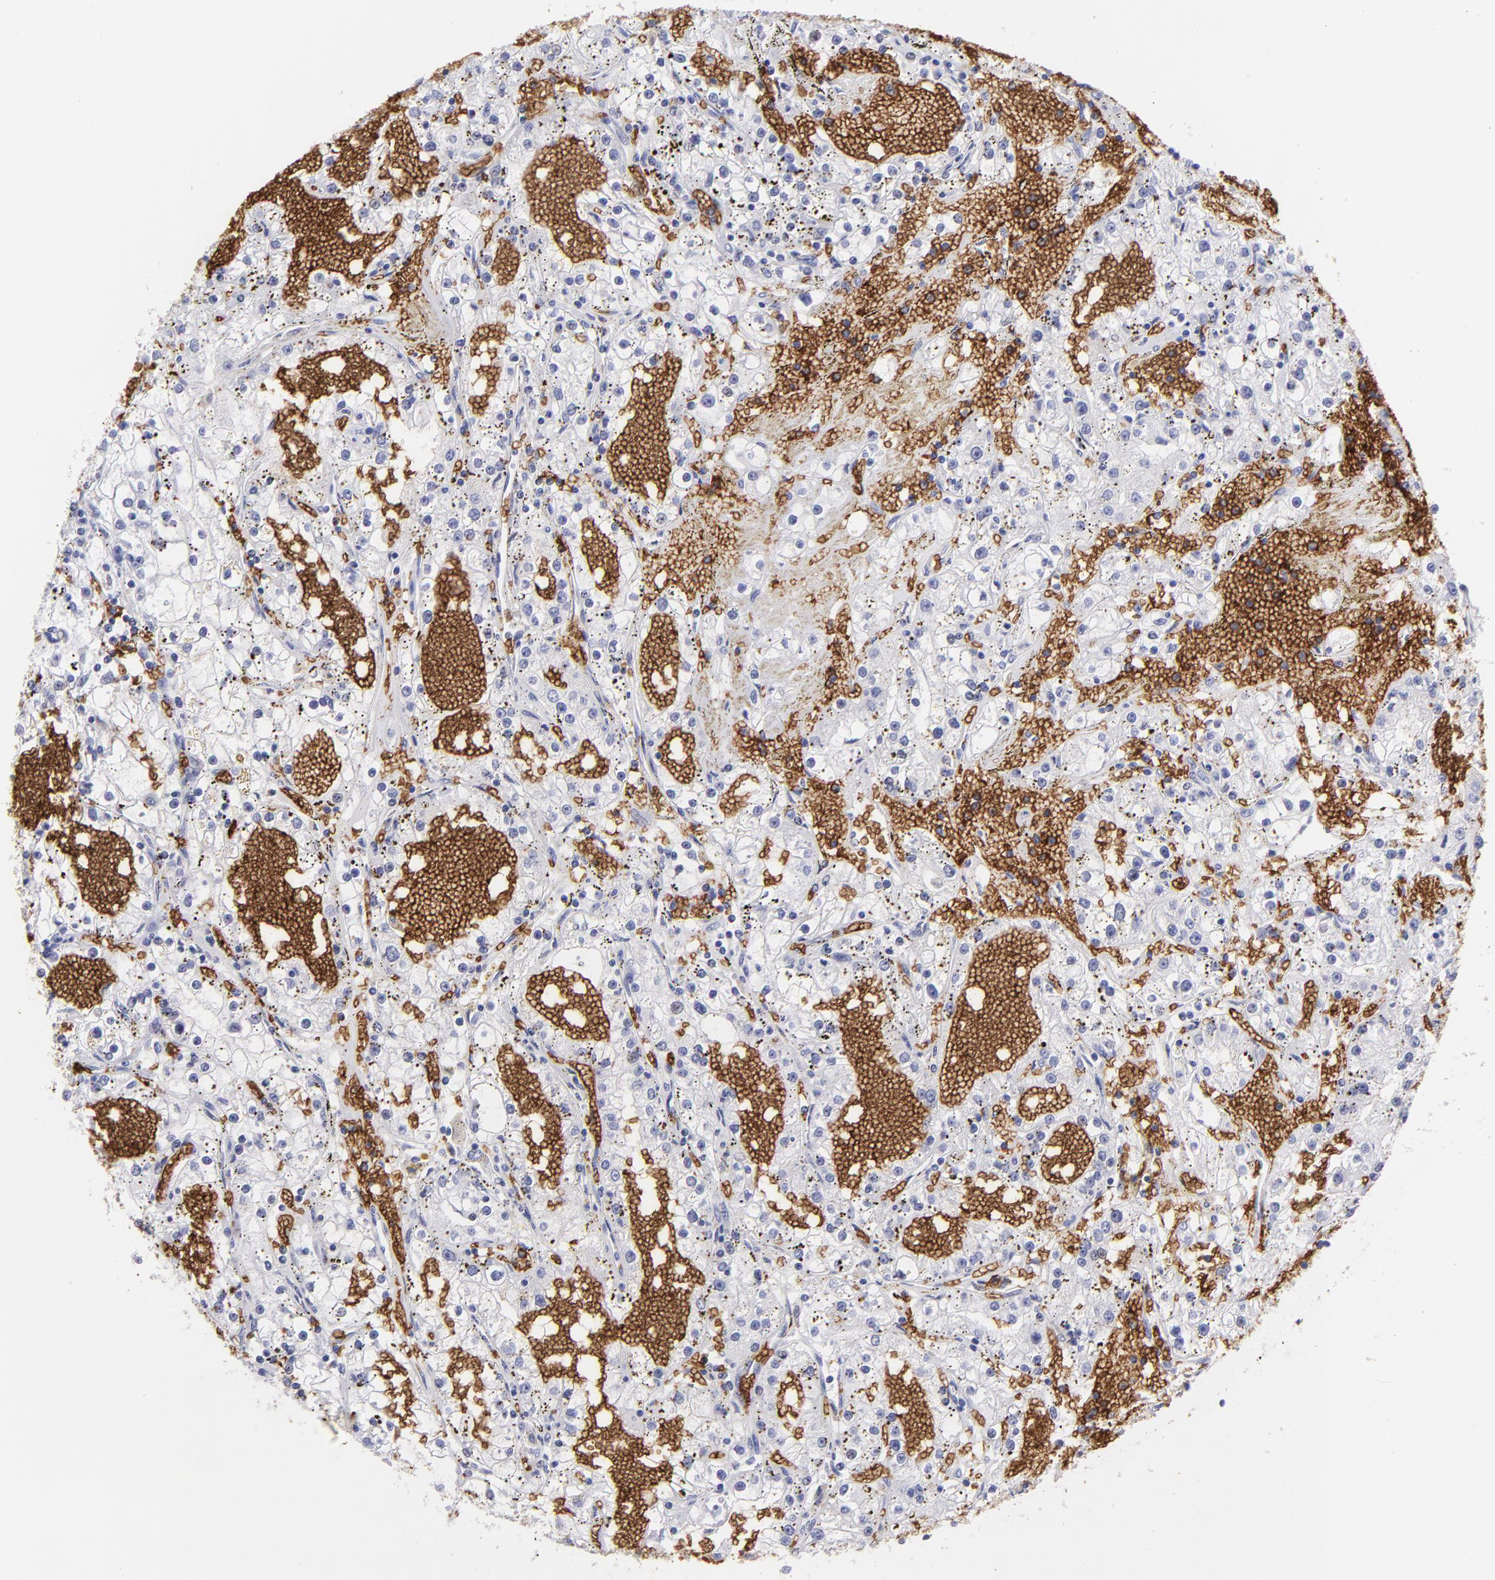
{"staining": {"intensity": "negative", "quantity": "none", "location": "none"}, "tissue": "renal cancer", "cell_type": "Tumor cells", "image_type": "cancer", "snomed": [{"axis": "morphology", "description": "Adenocarcinoma, NOS"}, {"axis": "topography", "description": "Kidney"}], "caption": "A high-resolution photomicrograph shows immunohistochemistry (IHC) staining of renal cancer (adenocarcinoma), which reveals no significant staining in tumor cells.", "gene": "GYPA", "patient": {"sex": "male", "age": 56}}